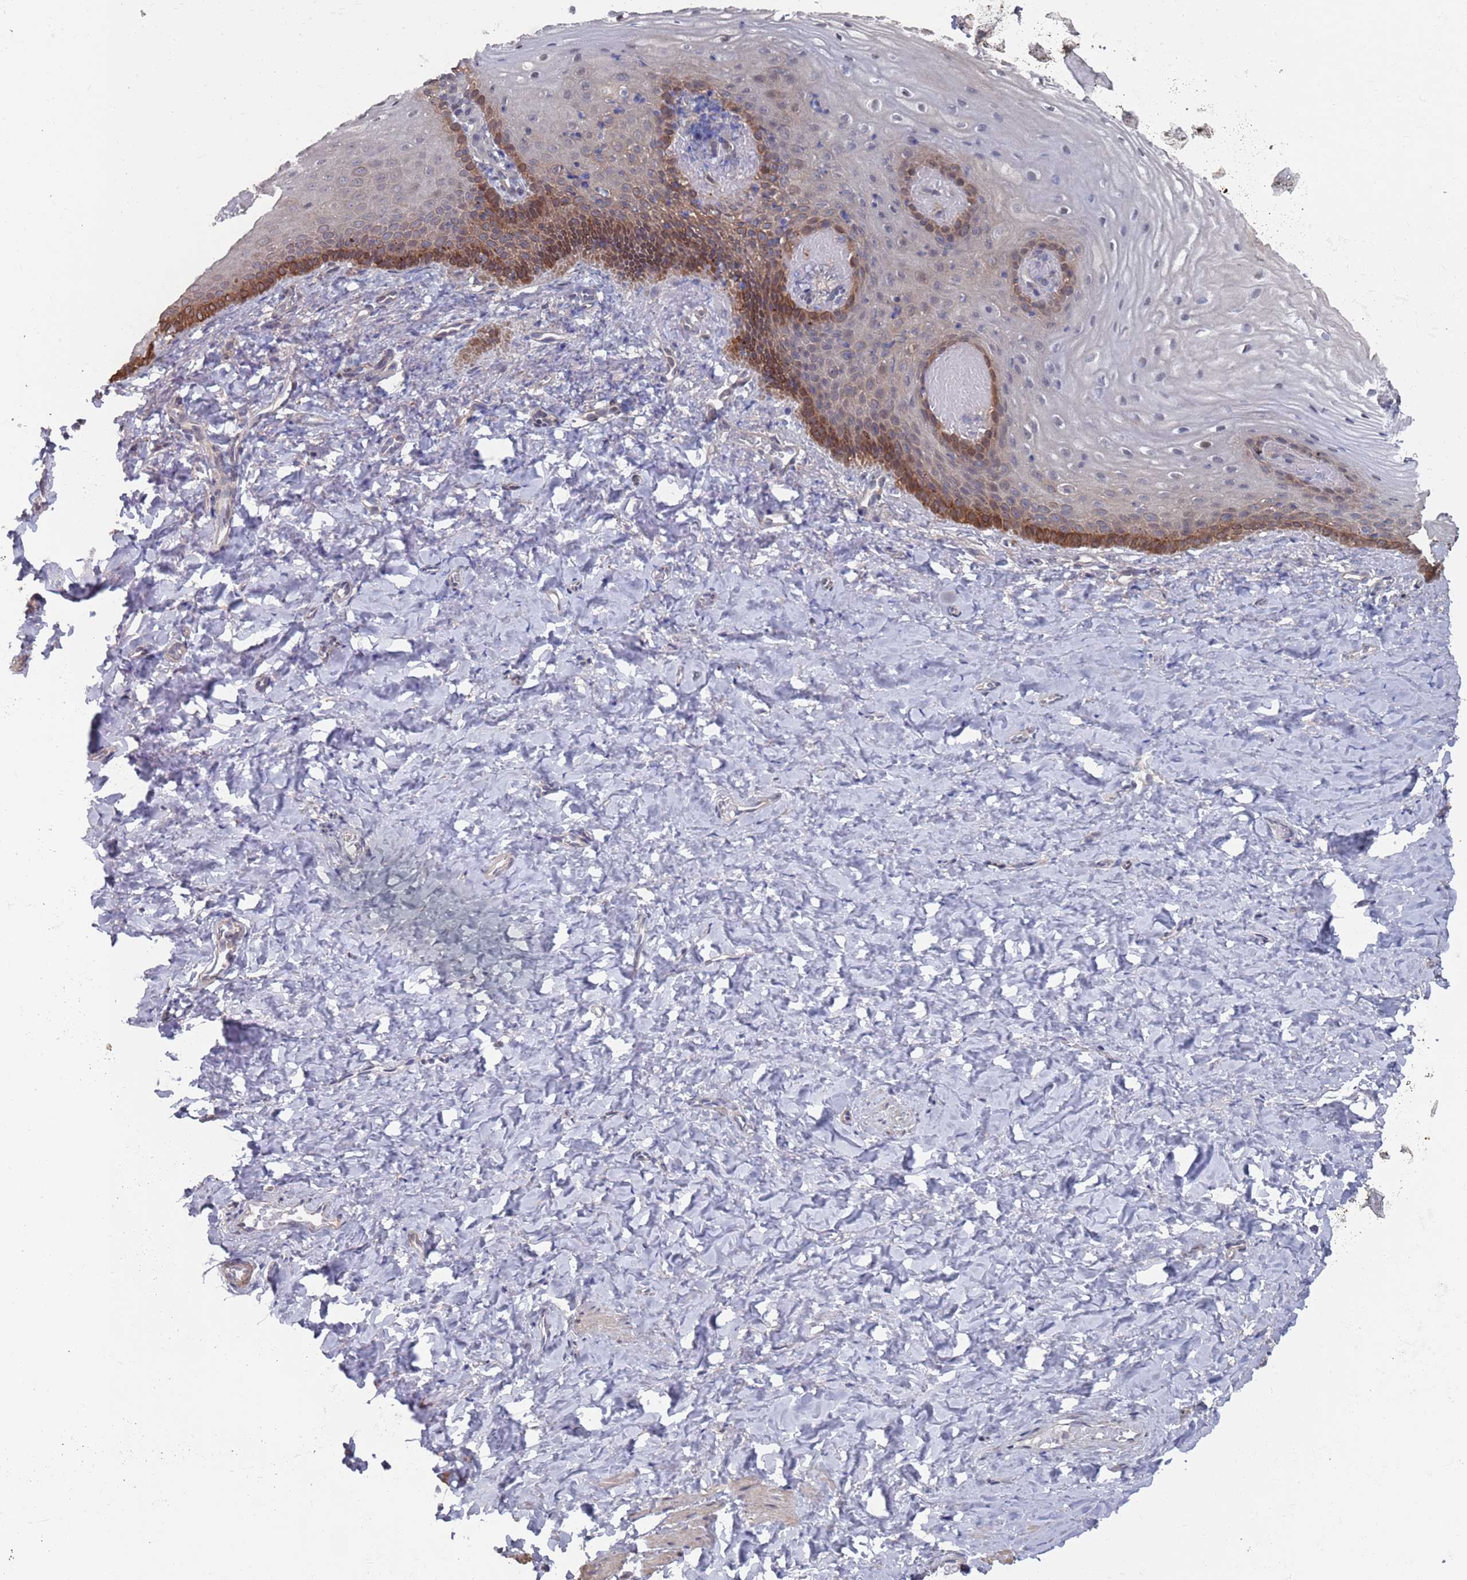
{"staining": {"intensity": "strong", "quantity": "<25%", "location": "cytoplasmic/membranous"}, "tissue": "vagina", "cell_type": "Squamous epithelial cells", "image_type": "normal", "snomed": [{"axis": "morphology", "description": "Normal tissue, NOS"}, {"axis": "topography", "description": "Vagina"}], "caption": "Immunohistochemistry micrograph of unremarkable vagina stained for a protein (brown), which demonstrates medium levels of strong cytoplasmic/membranous expression in about <25% of squamous epithelial cells.", "gene": "DGKD", "patient": {"sex": "female", "age": 60}}